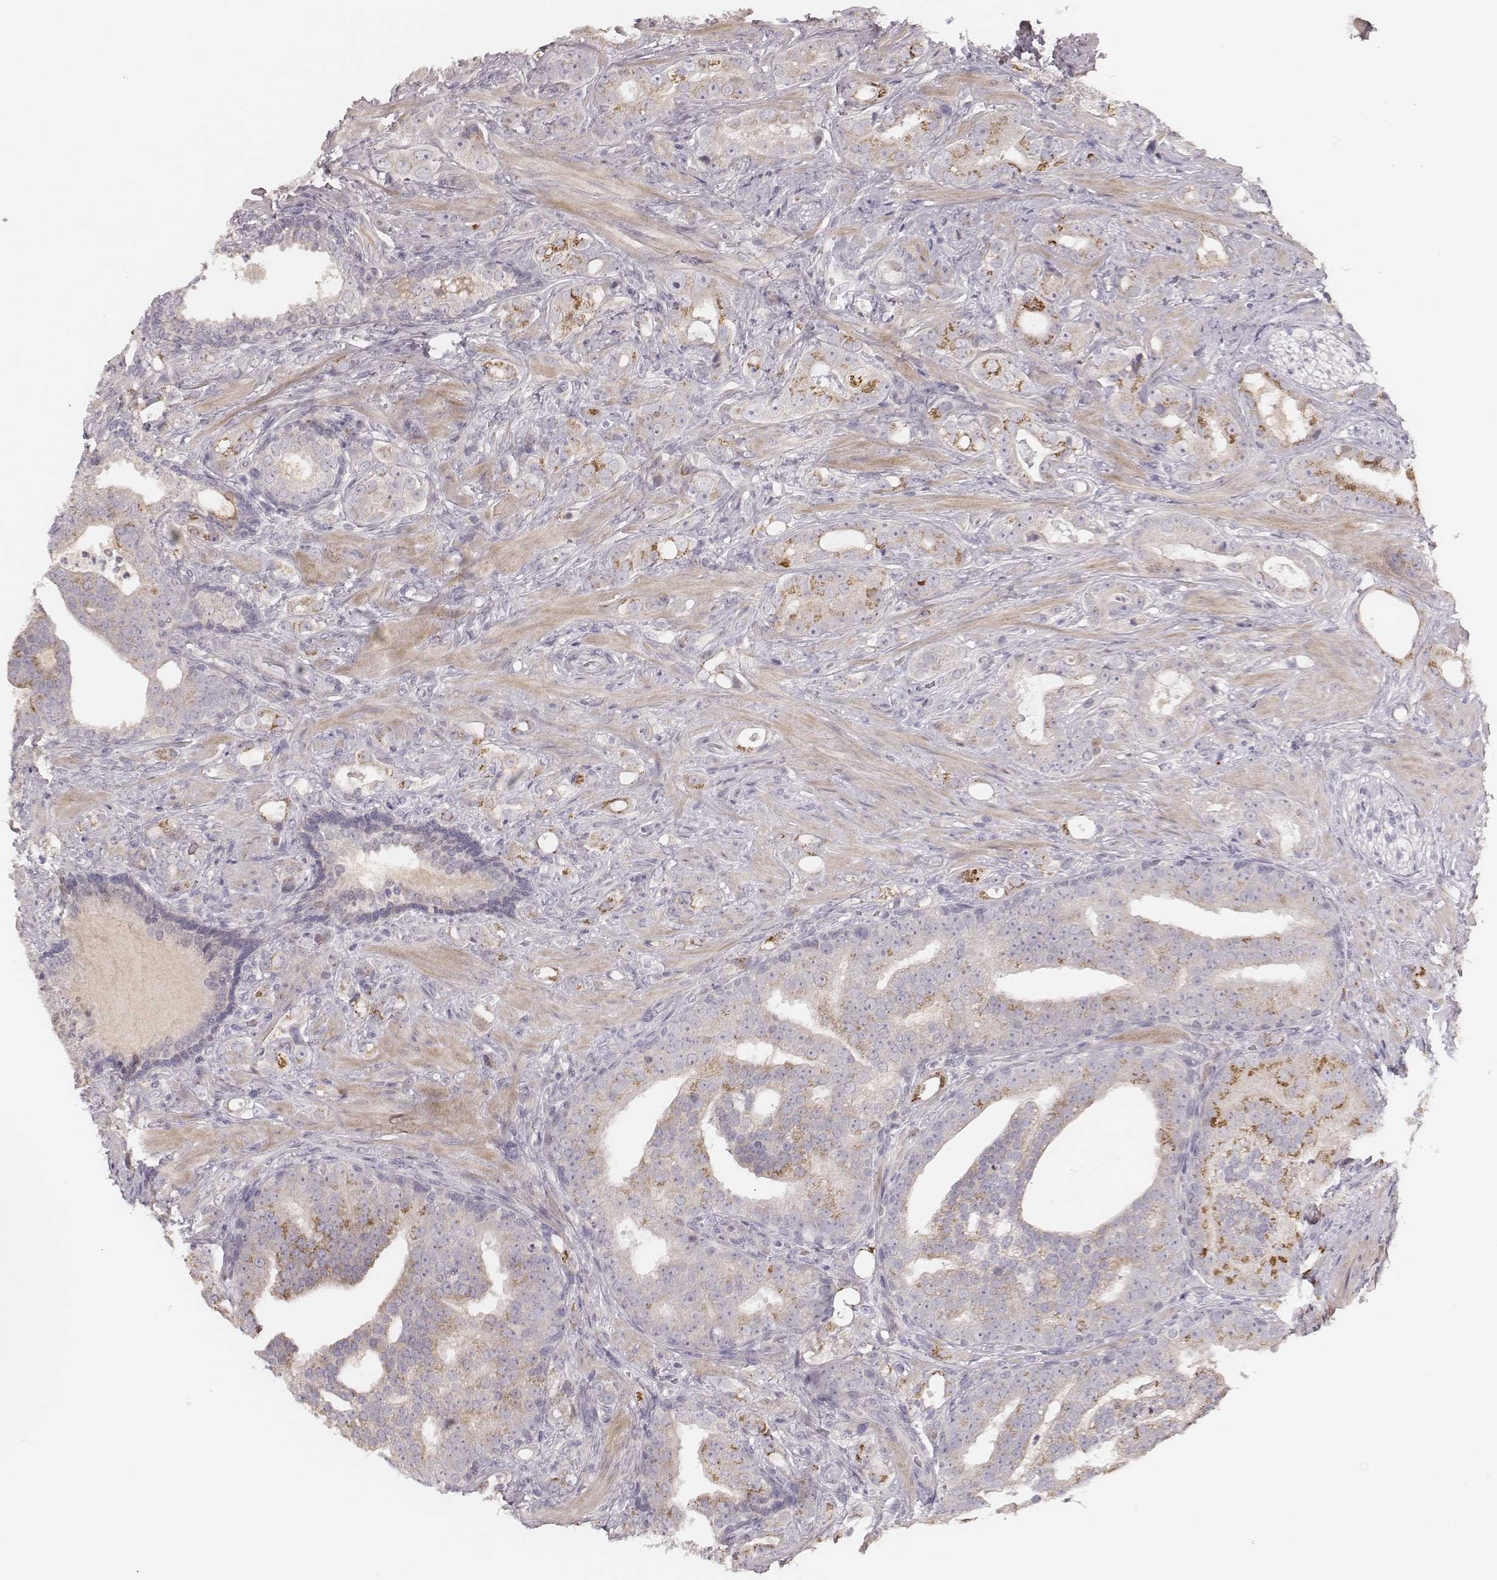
{"staining": {"intensity": "moderate", "quantity": ">75%", "location": "cytoplasmic/membranous"}, "tissue": "prostate cancer", "cell_type": "Tumor cells", "image_type": "cancer", "snomed": [{"axis": "morphology", "description": "Adenocarcinoma, NOS"}, {"axis": "topography", "description": "Prostate"}], "caption": "IHC micrograph of neoplastic tissue: human adenocarcinoma (prostate) stained using immunohistochemistry (IHC) demonstrates medium levels of moderate protein expression localized specifically in the cytoplasmic/membranous of tumor cells, appearing as a cytoplasmic/membranous brown color.", "gene": "SDCBP2", "patient": {"sex": "male", "age": 57}}